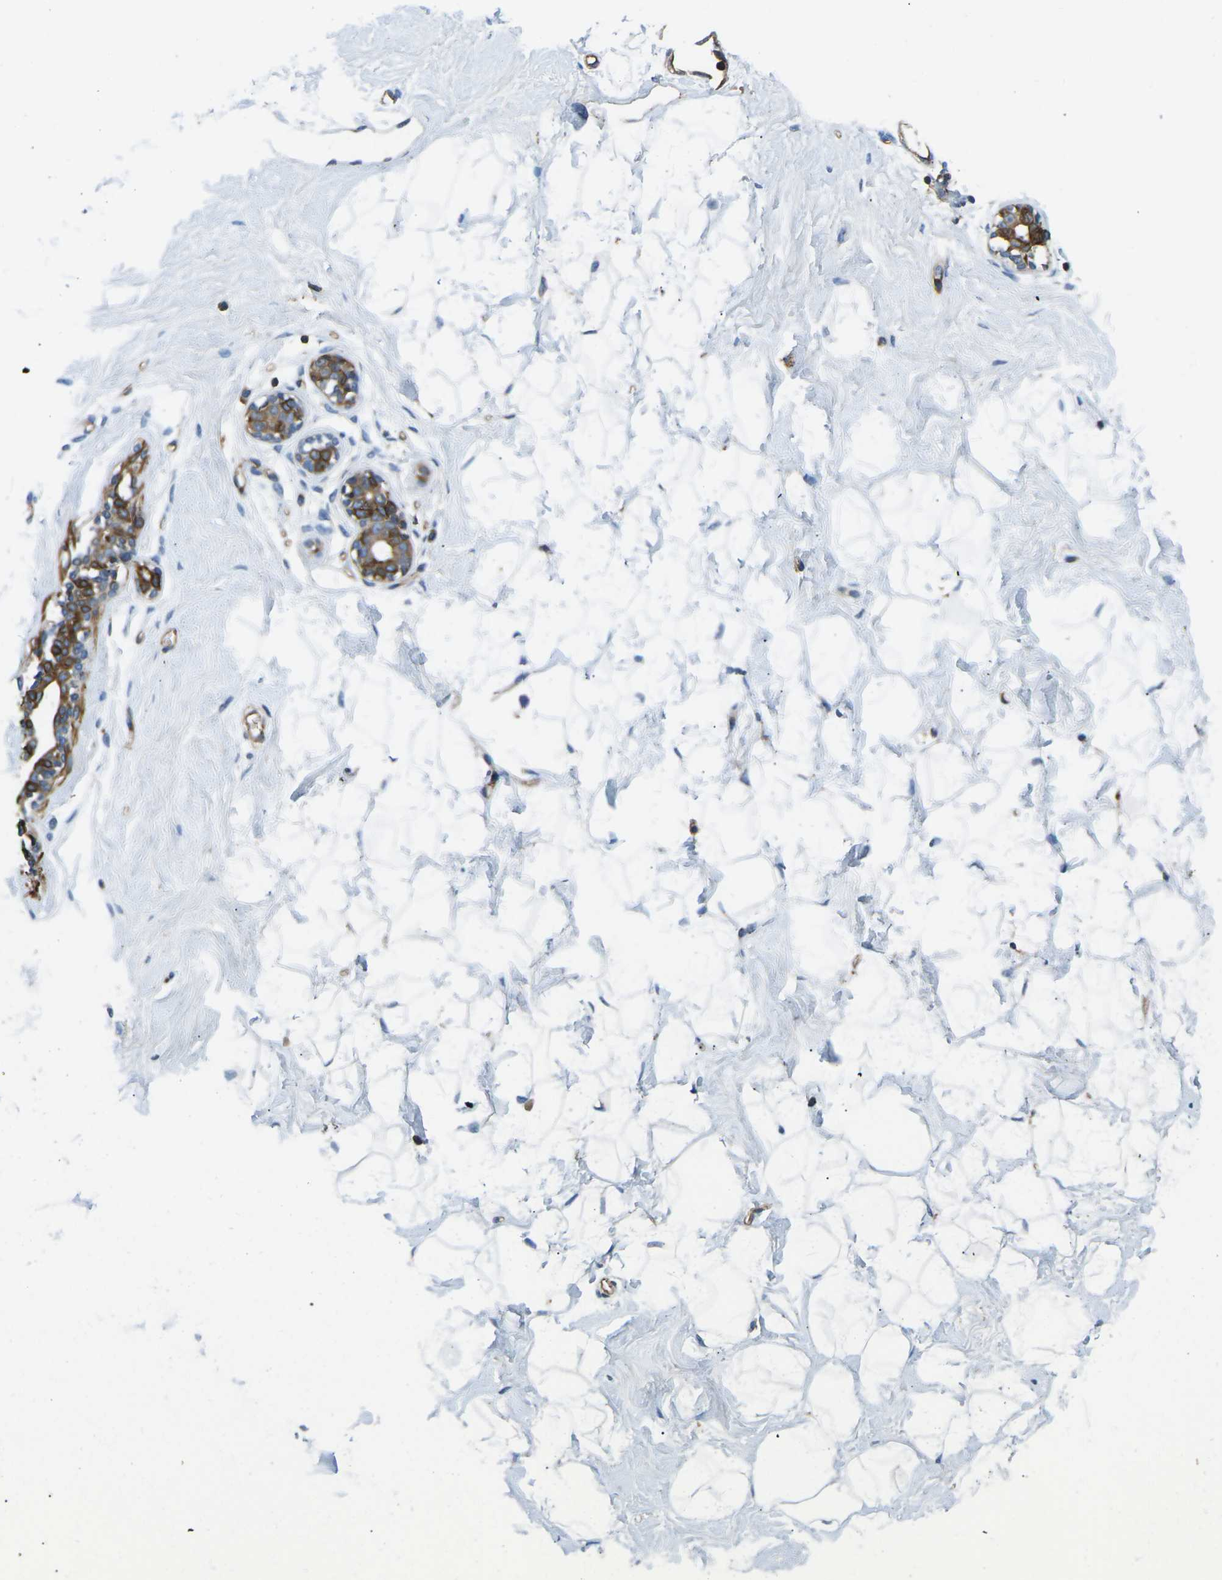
{"staining": {"intensity": "negative", "quantity": "none", "location": "none"}, "tissue": "breast", "cell_type": "Adipocytes", "image_type": "normal", "snomed": [{"axis": "morphology", "description": "Normal tissue, NOS"}, {"axis": "topography", "description": "Breast"}], "caption": "Immunohistochemistry micrograph of benign breast stained for a protein (brown), which shows no staining in adipocytes.", "gene": "KCNJ15", "patient": {"sex": "female", "age": 23}}